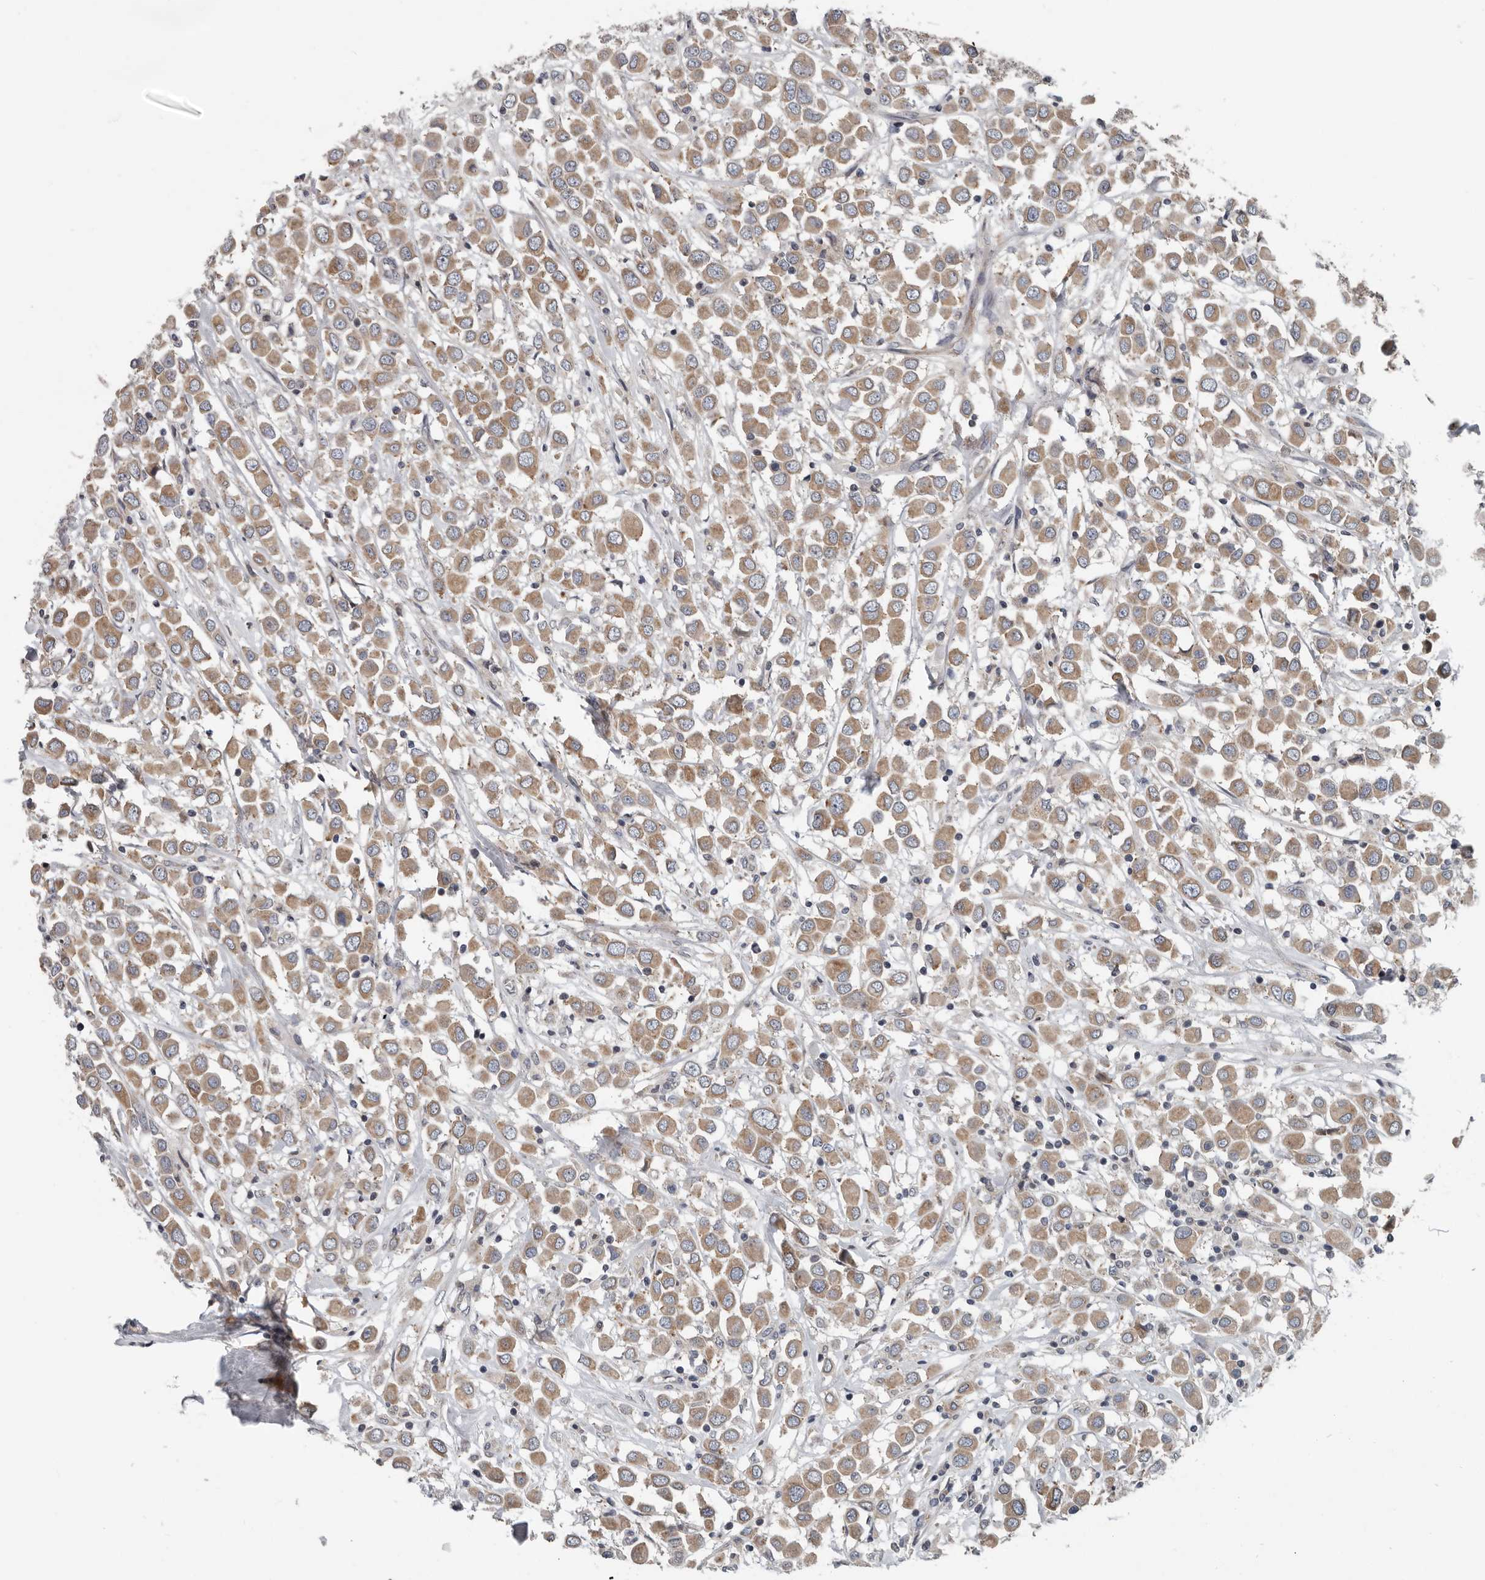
{"staining": {"intensity": "moderate", "quantity": ">75%", "location": "cytoplasmic/membranous"}, "tissue": "breast cancer", "cell_type": "Tumor cells", "image_type": "cancer", "snomed": [{"axis": "morphology", "description": "Duct carcinoma"}, {"axis": "topography", "description": "Breast"}], "caption": "This photomicrograph shows immunohistochemistry (IHC) staining of intraductal carcinoma (breast), with medium moderate cytoplasmic/membranous expression in approximately >75% of tumor cells.", "gene": "TMEM199", "patient": {"sex": "female", "age": 61}}